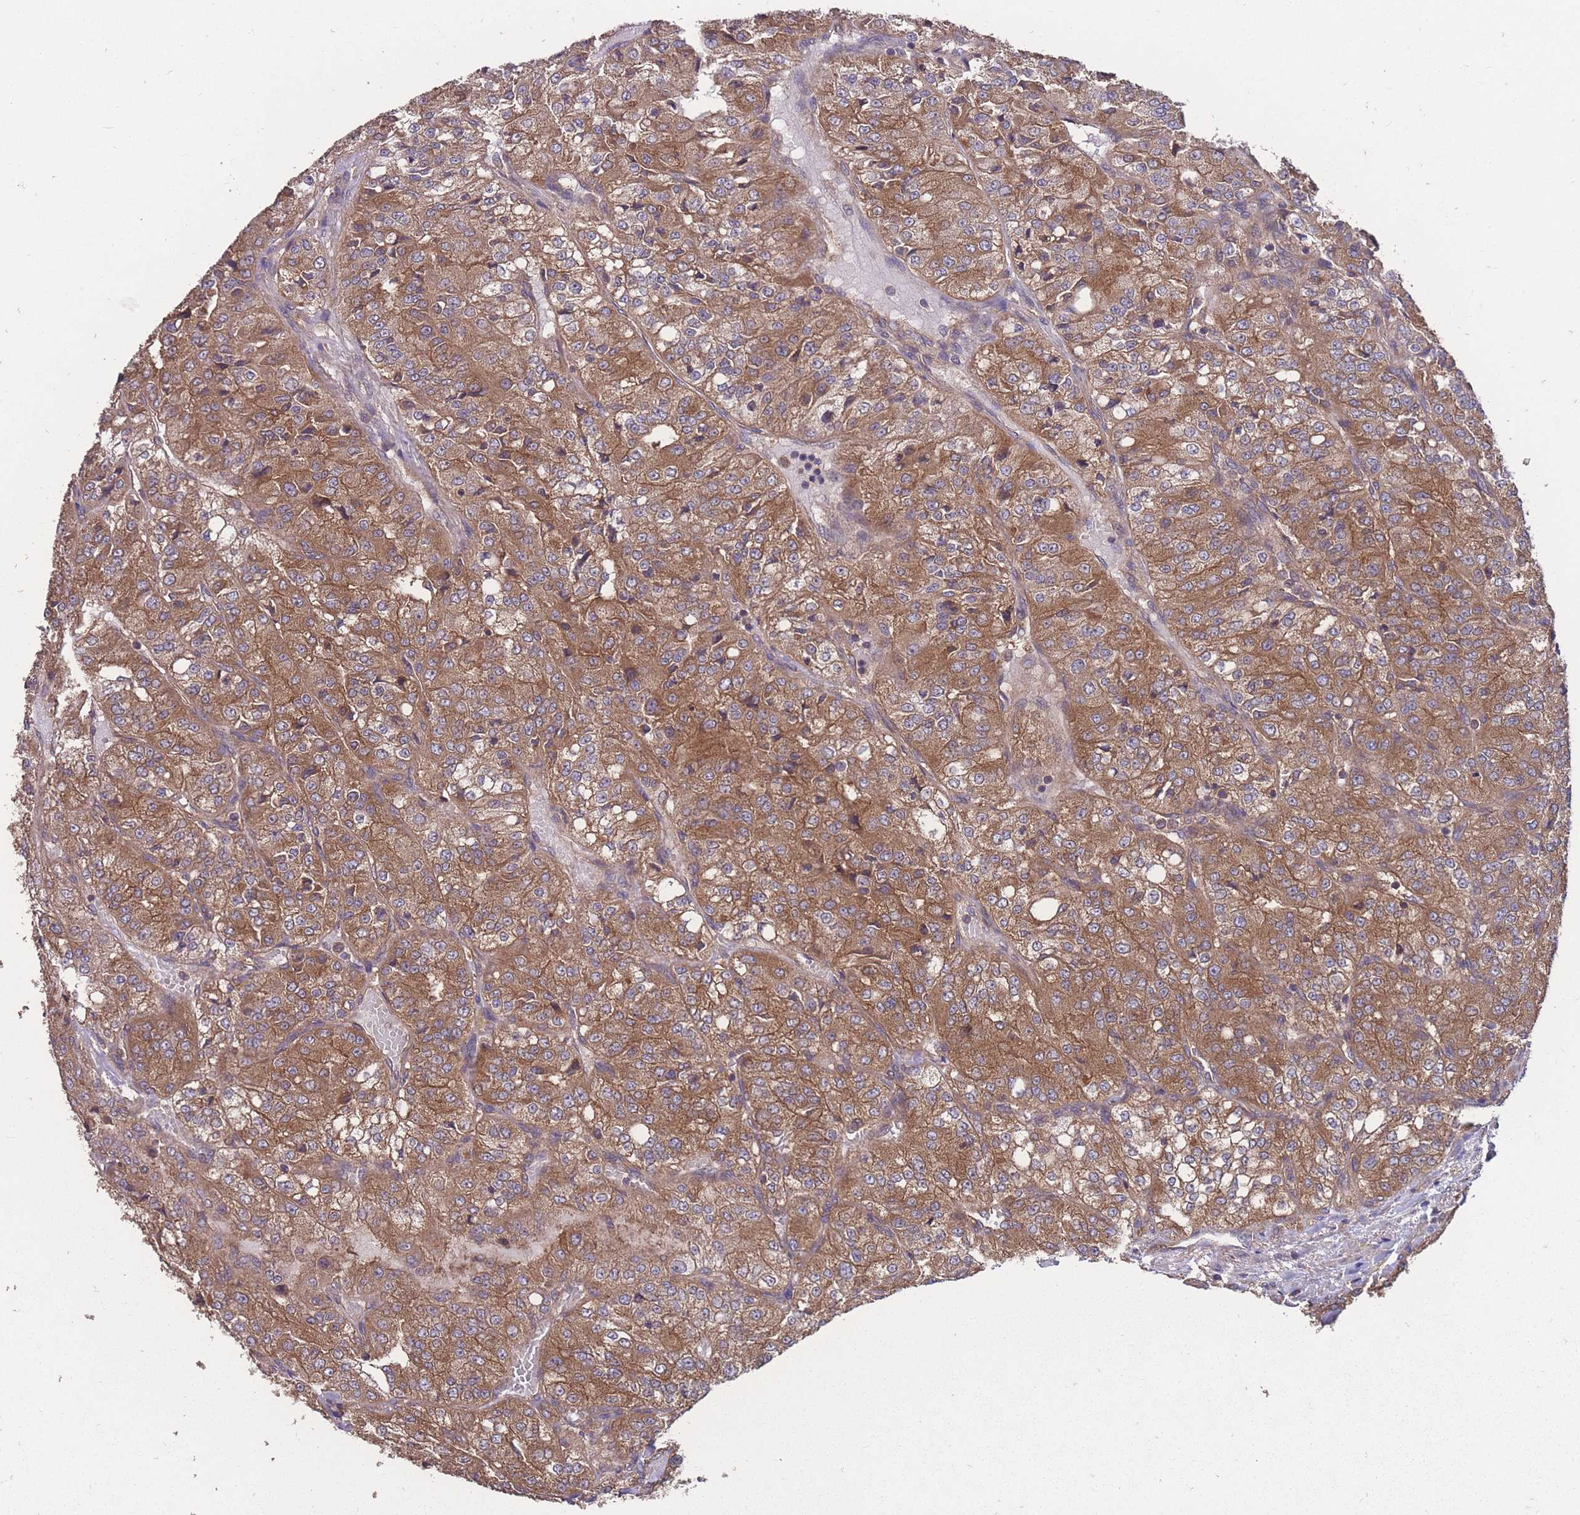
{"staining": {"intensity": "moderate", "quantity": ">75%", "location": "cytoplasmic/membranous"}, "tissue": "renal cancer", "cell_type": "Tumor cells", "image_type": "cancer", "snomed": [{"axis": "morphology", "description": "Adenocarcinoma, NOS"}, {"axis": "topography", "description": "Kidney"}], "caption": "High-magnification brightfield microscopy of adenocarcinoma (renal) stained with DAB (brown) and counterstained with hematoxylin (blue). tumor cells exhibit moderate cytoplasmic/membranous expression is identified in about>75% of cells.", "gene": "ZPR1", "patient": {"sex": "female", "age": 63}}